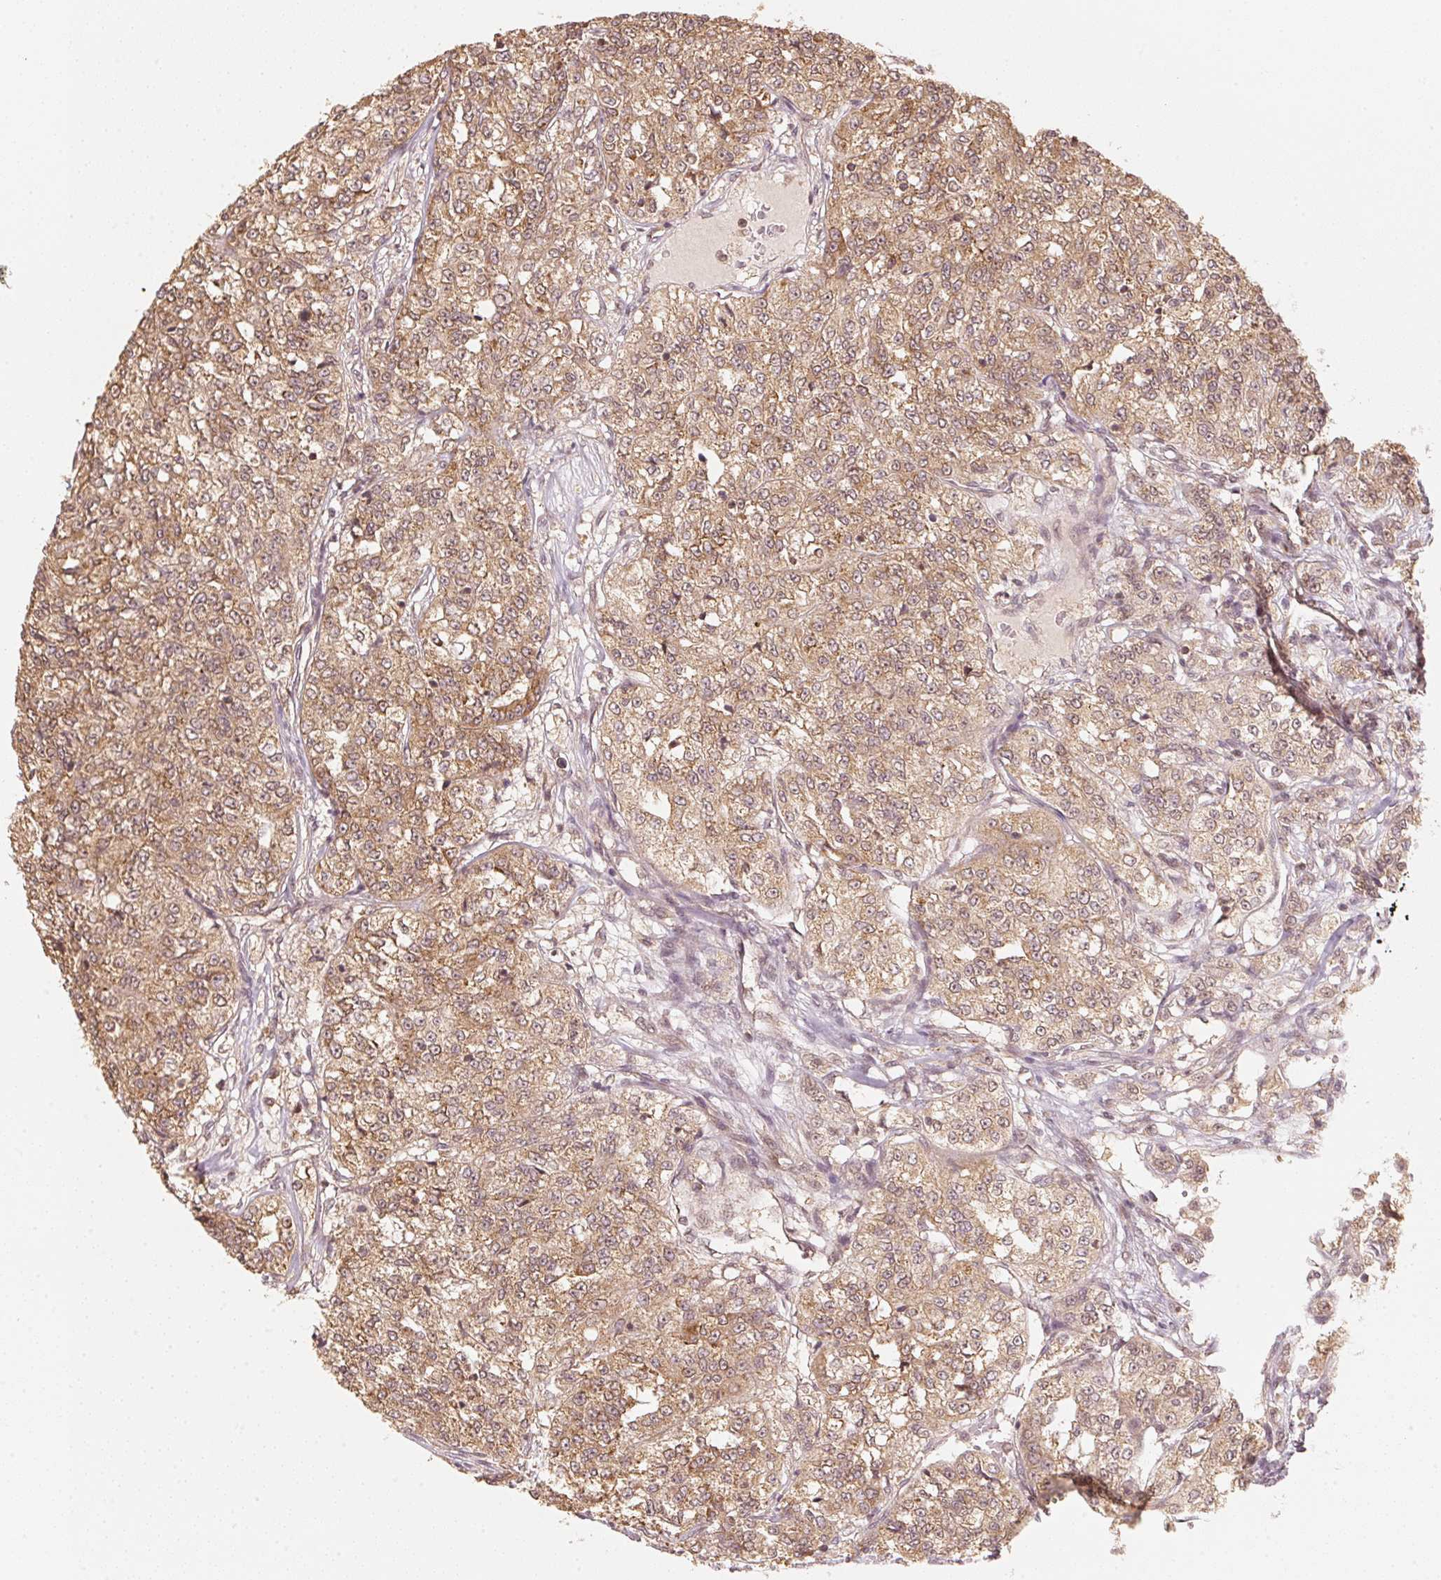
{"staining": {"intensity": "moderate", "quantity": ">75%", "location": "cytoplasmic/membranous,nuclear"}, "tissue": "renal cancer", "cell_type": "Tumor cells", "image_type": "cancer", "snomed": [{"axis": "morphology", "description": "Adenocarcinoma, NOS"}, {"axis": "topography", "description": "Kidney"}], "caption": "Immunohistochemical staining of renal cancer (adenocarcinoma) exhibits moderate cytoplasmic/membranous and nuclear protein expression in about >75% of tumor cells.", "gene": "C2orf73", "patient": {"sex": "female", "age": 63}}